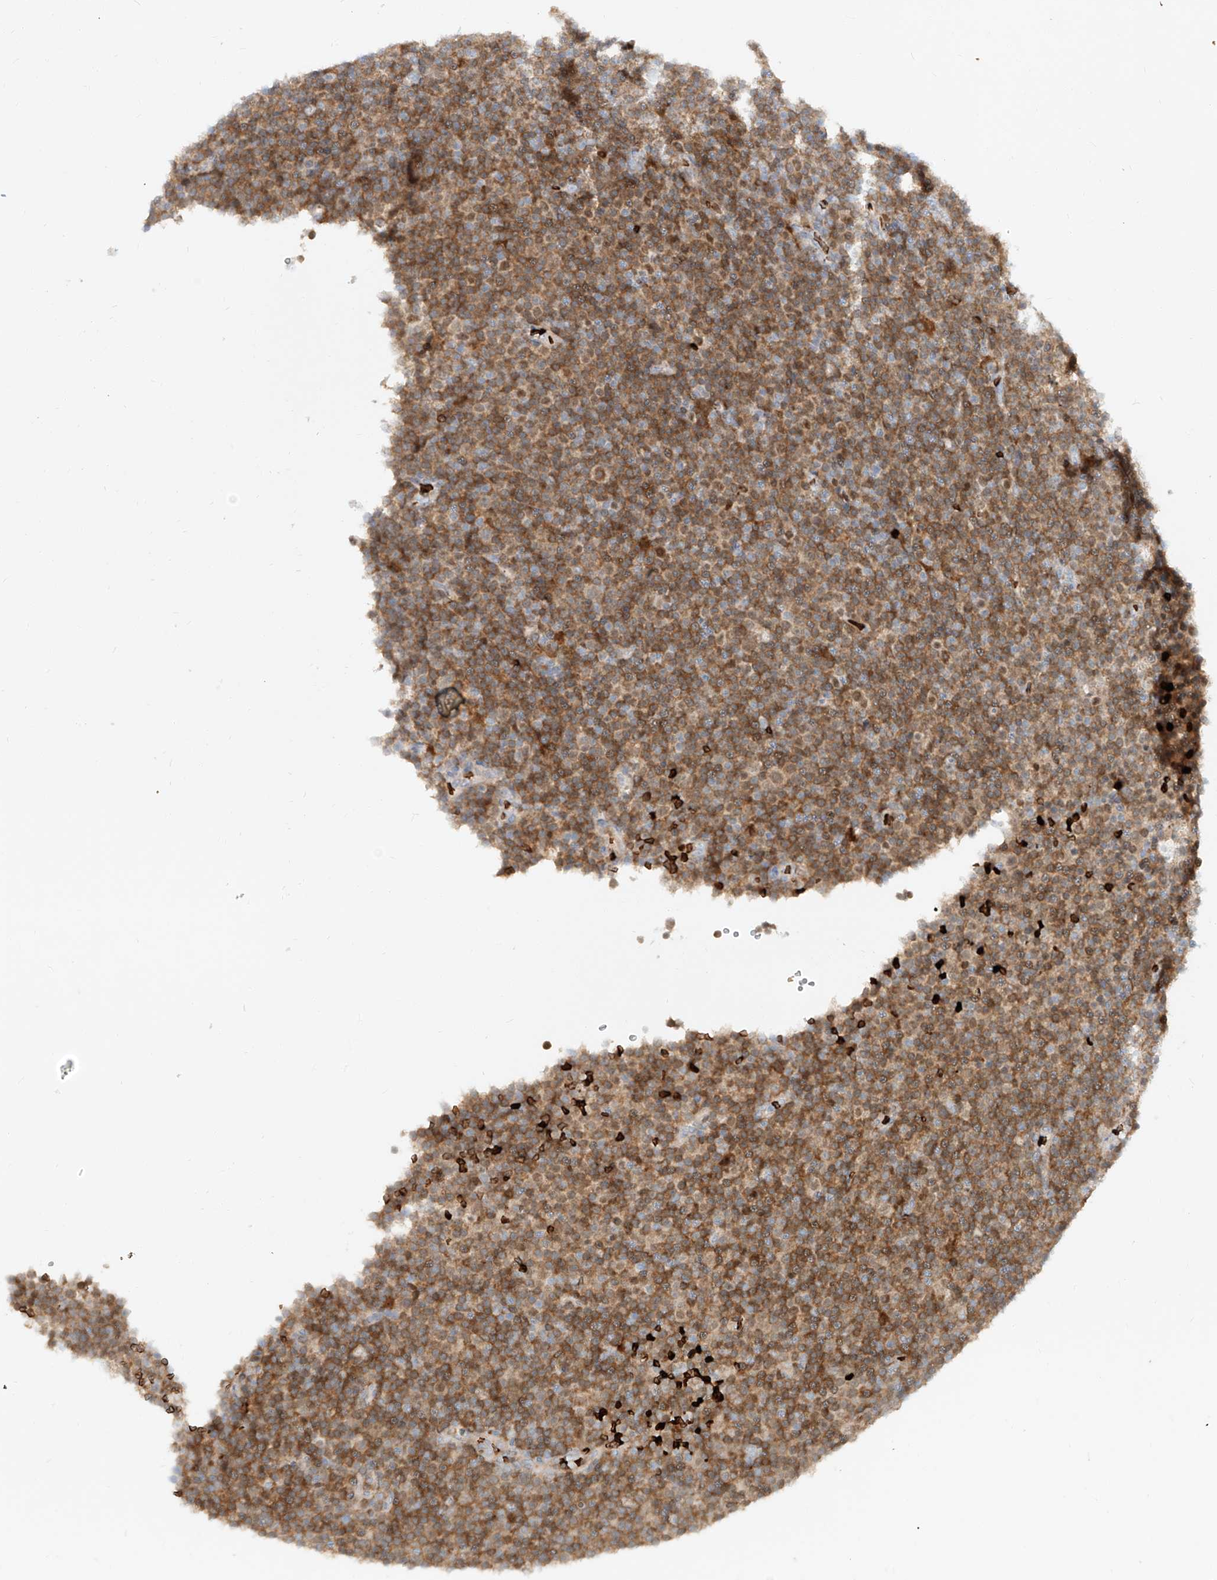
{"staining": {"intensity": "moderate", "quantity": "25%-75%", "location": "cytoplasmic/membranous"}, "tissue": "lymphoma", "cell_type": "Tumor cells", "image_type": "cancer", "snomed": [{"axis": "morphology", "description": "Malignant lymphoma, non-Hodgkin's type, Low grade"}, {"axis": "topography", "description": "Lymph node"}], "caption": "The photomicrograph displays immunohistochemical staining of lymphoma. There is moderate cytoplasmic/membranous positivity is seen in about 25%-75% of tumor cells. (brown staining indicates protein expression, while blue staining denotes nuclei).", "gene": "FGD2", "patient": {"sex": "female", "age": 67}}